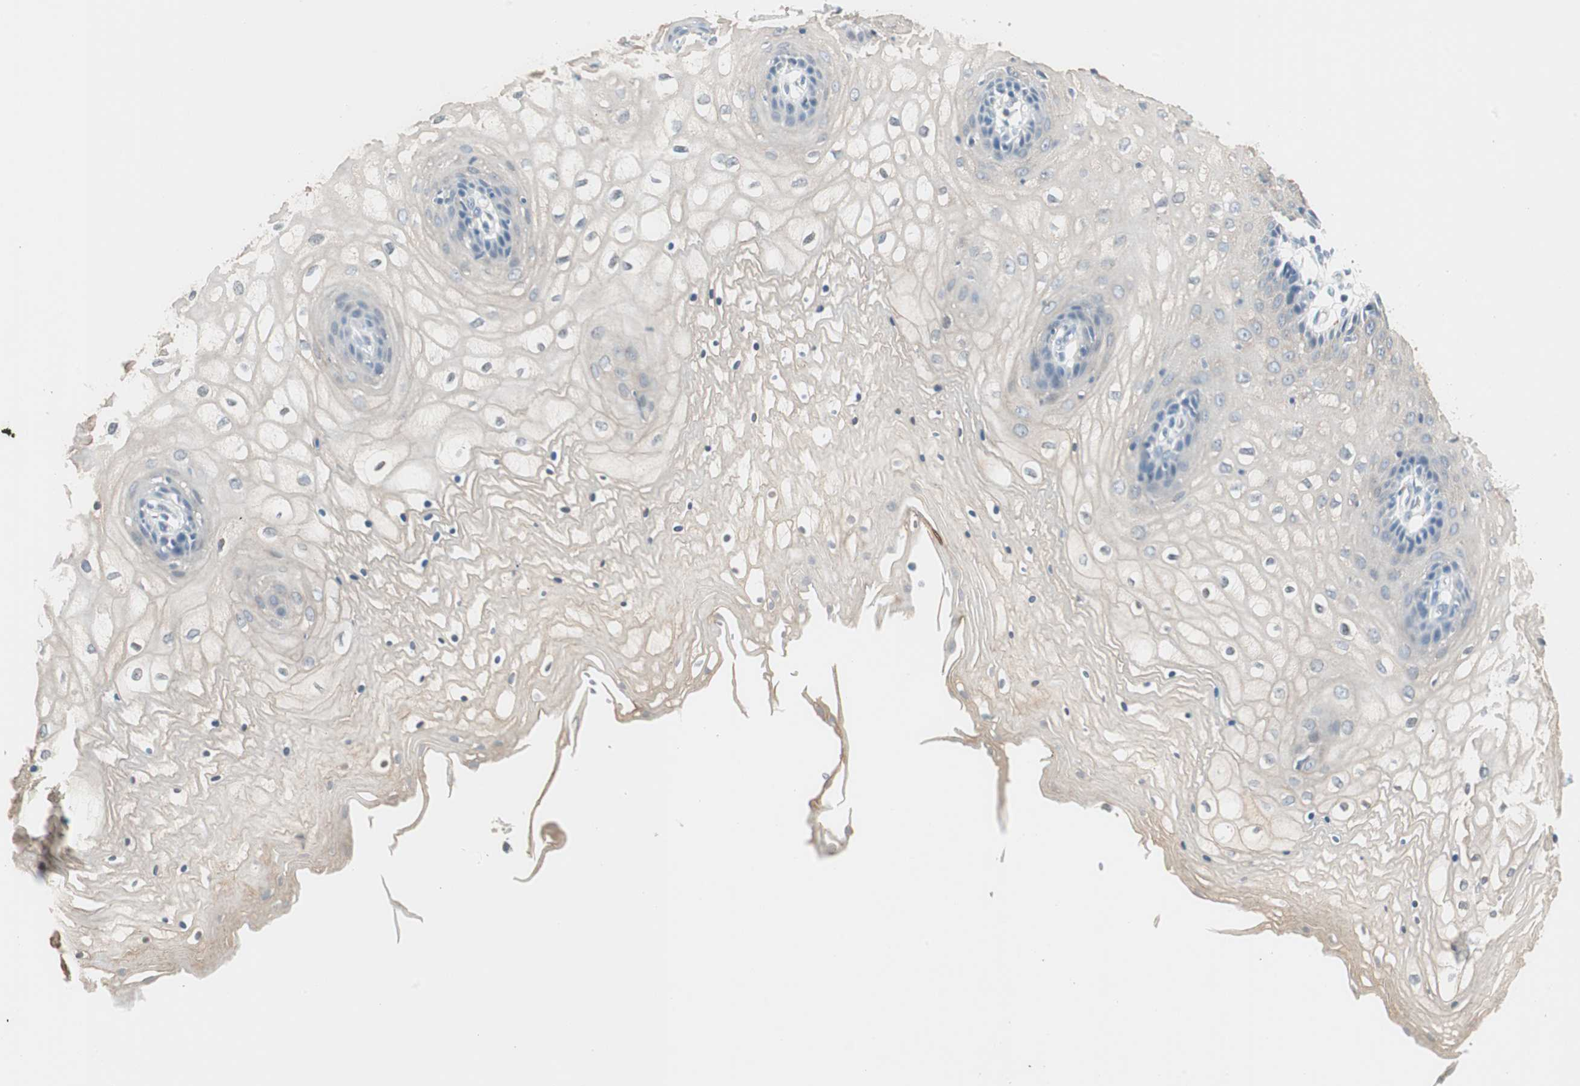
{"staining": {"intensity": "weak", "quantity": "25%-75%", "location": "cytoplasmic/membranous"}, "tissue": "vagina", "cell_type": "Squamous epithelial cells", "image_type": "normal", "snomed": [{"axis": "morphology", "description": "Normal tissue, NOS"}, {"axis": "topography", "description": "Vagina"}], "caption": "A low amount of weak cytoplasmic/membranous expression is seen in approximately 25%-75% of squamous epithelial cells in normal vagina.", "gene": "GNAO1", "patient": {"sex": "female", "age": 34}}